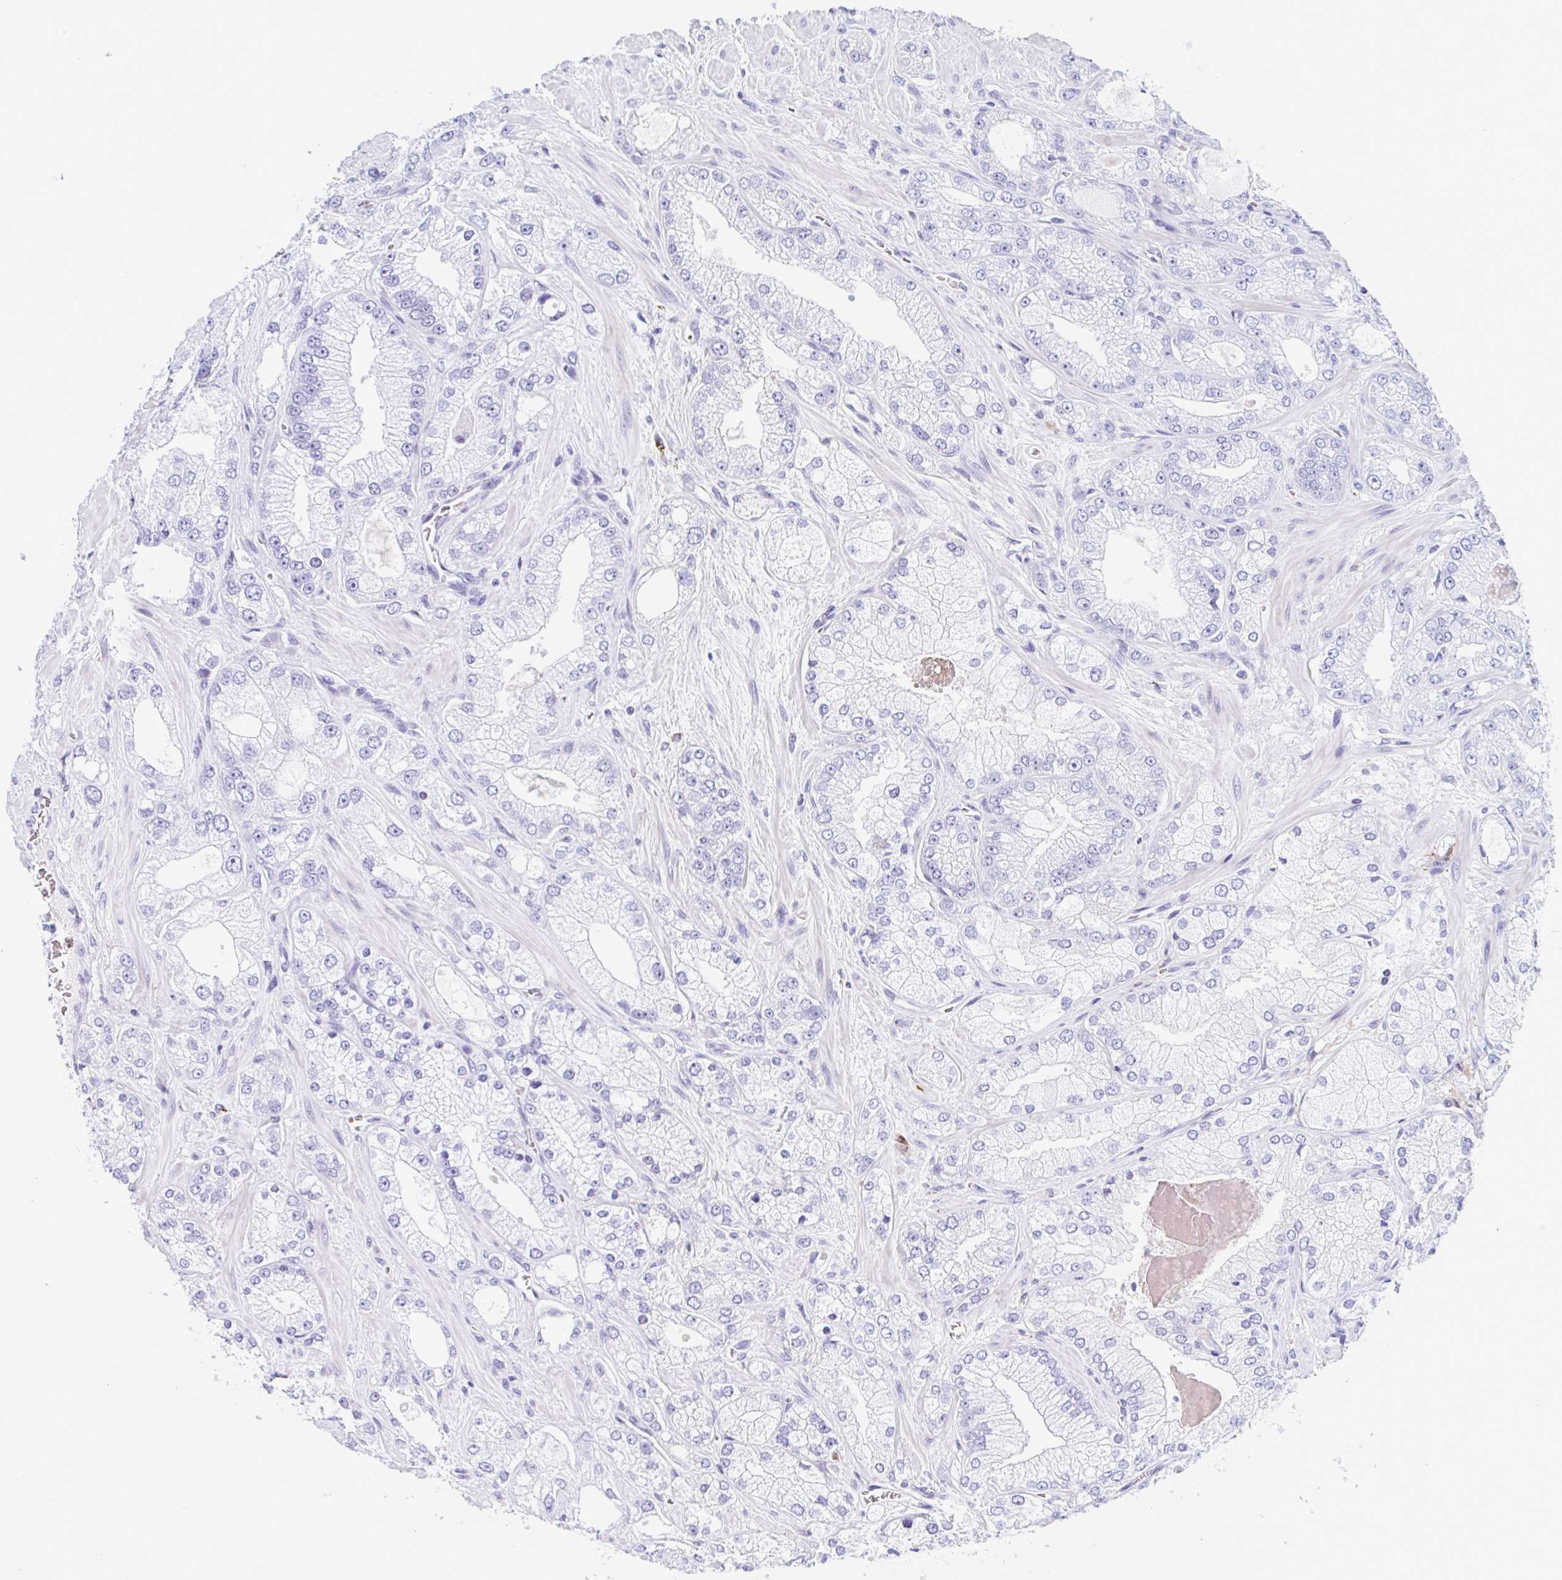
{"staining": {"intensity": "moderate", "quantity": "<25%", "location": "cytoplasmic/membranous"}, "tissue": "prostate cancer", "cell_type": "Tumor cells", "image_type": "cancer", "snomed": [{"axis": "morphology", "description": "Normal tissue, NOS"}, {"axis": "morphology", "description": "Adenocarcinoma, High grade"}, {"axis": "topography", "description": "Prostate"}, {"axis": "topography", "description": "Peripheral nerve tissue"}], "caption": "Immunohistochemistry (IHC) photomicrograph of human high-grade adenocarcinoma (prostate) stained for a protein (brown), which shows low levels of moderate cytoplasmic/membranous expression in approximately <25% of tumor cells.", "gene": "ANKRD9", "patient": {"sex": "male", "age": 68}}